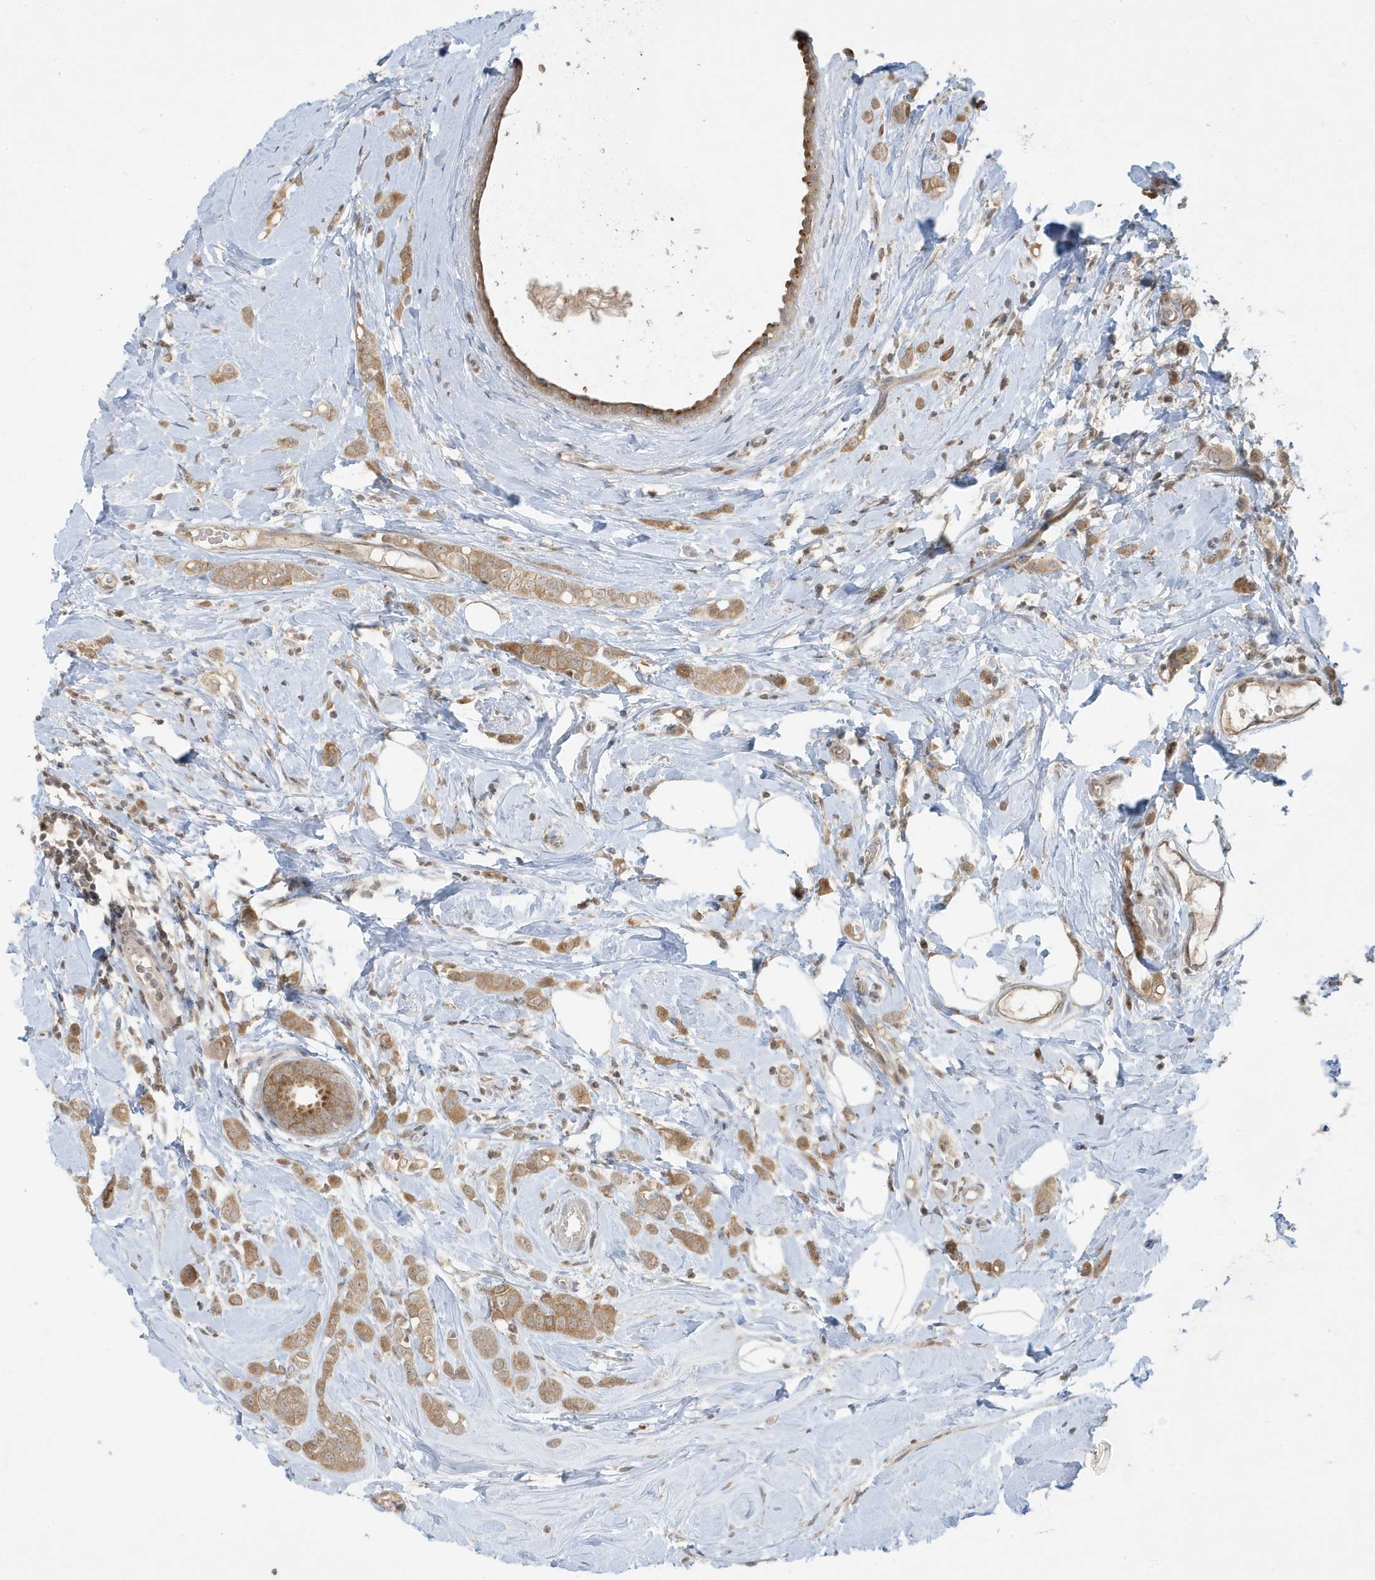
{"staining": {"intensity": "moderate", "quantity": ">75%", "location": "cytoplasmic/membranous"}, "tissue": "breast cancer", "cell_type": "Tumor cells", "image_type": "cancer", "snomed": [{"axis": "morphology", "description": "Lobular carcinoma"}, {"axis": "topography", "description": "Breast"}], "caption": "Breast cancer stained for a protein displays moderate cytoplasmic/membranous positivity in tumor cells. (DAB (3,3'-diaminobenzidine) IHC with brightfield microscopy, high magnification).", "gene": "PRRT3", "patient": {"sex": "female", "age": 47}}